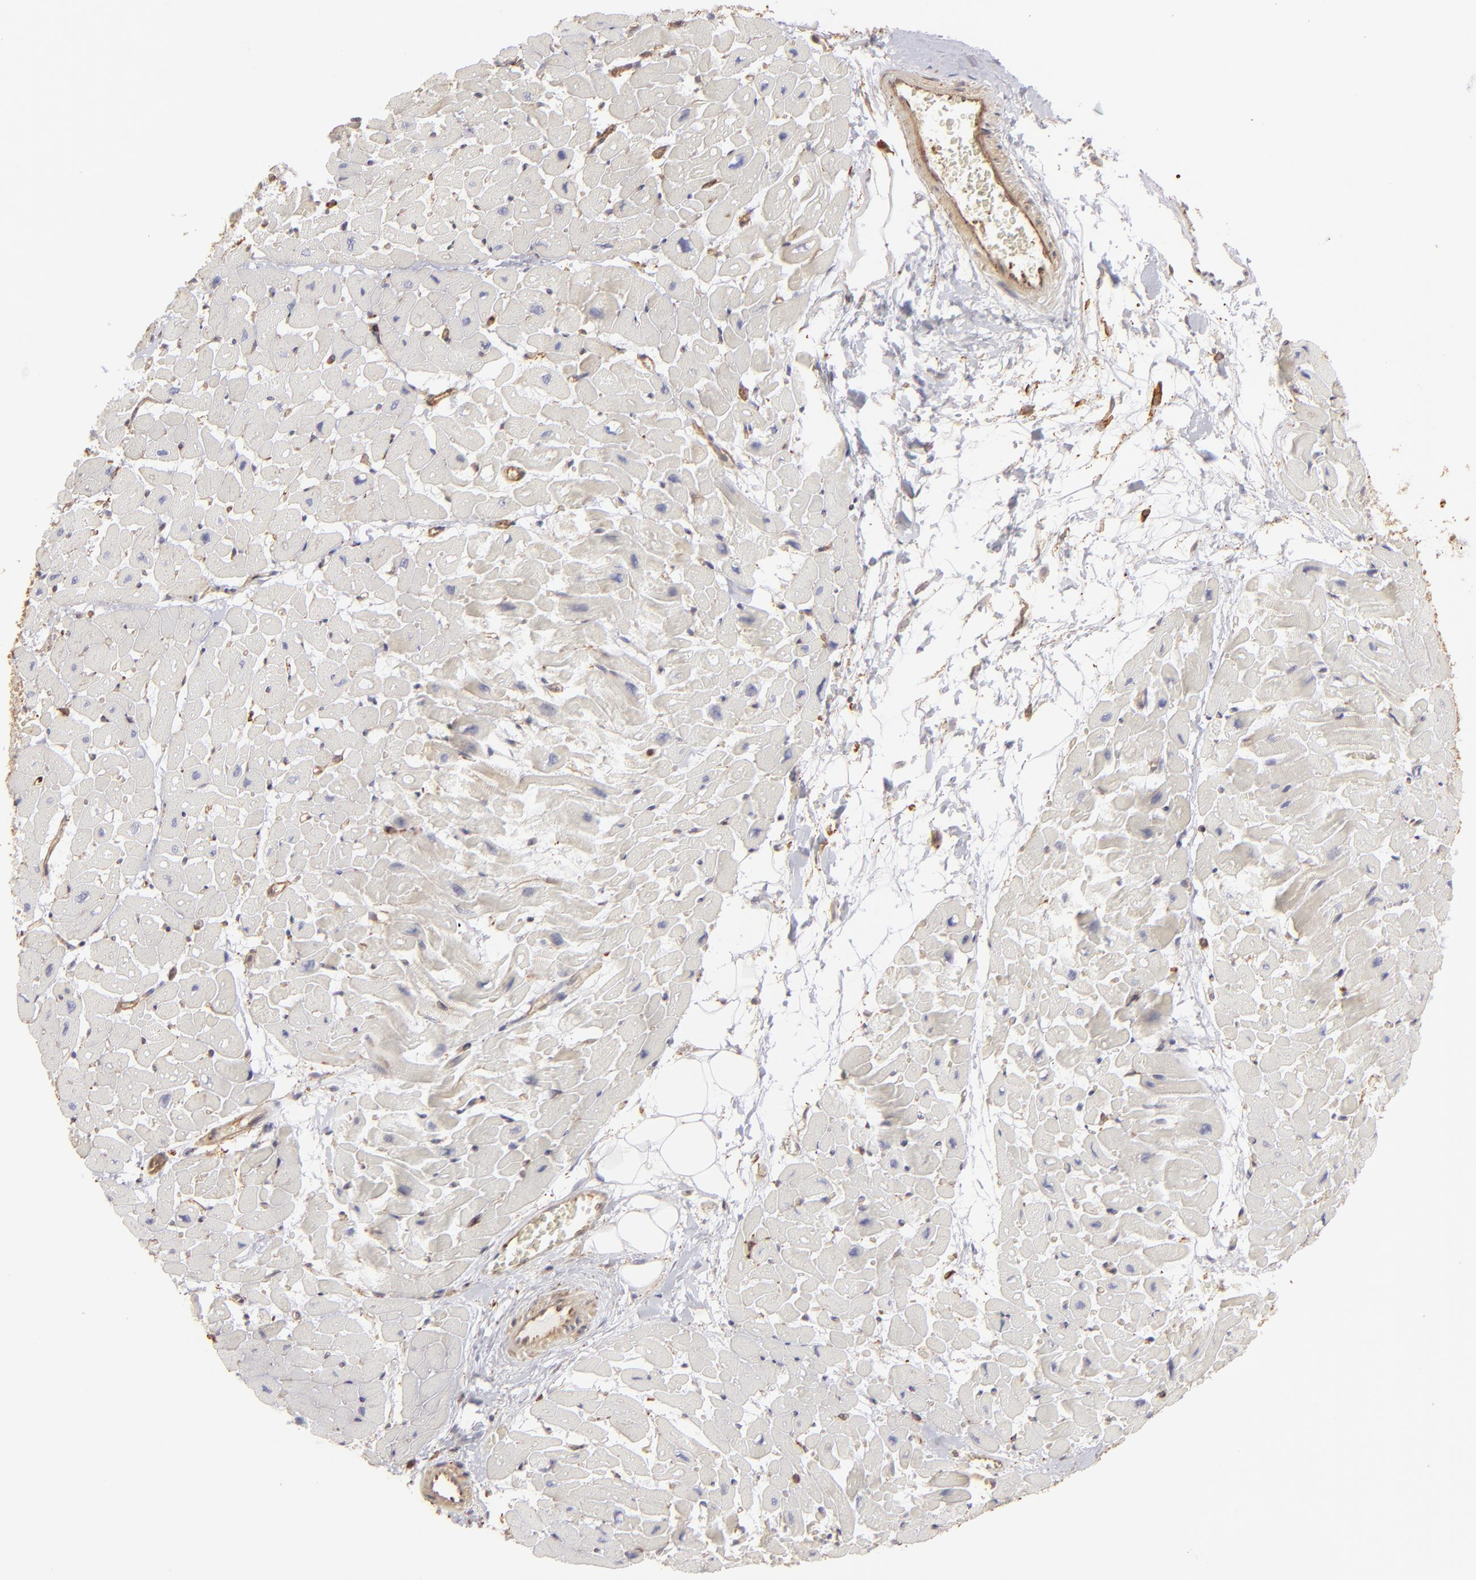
{"staining": {"intensity": "negative", "quantity": "none", "location": "none"}, "tissue": "heart muscle", "cell_type": "Cardiomyocytes", "image_type": "normal", "snomed": [{"axis": "morphology", "description": "Normal tissue, NOS"}, {"axis": "topography", "description": "Heart"}], "caption": "Histopathology image shows no significant protein staining in cardiomyocytes of unremarkable heart muscle.", "gene": "ACTB", "patient": {"sex": "male", "age": 45}}